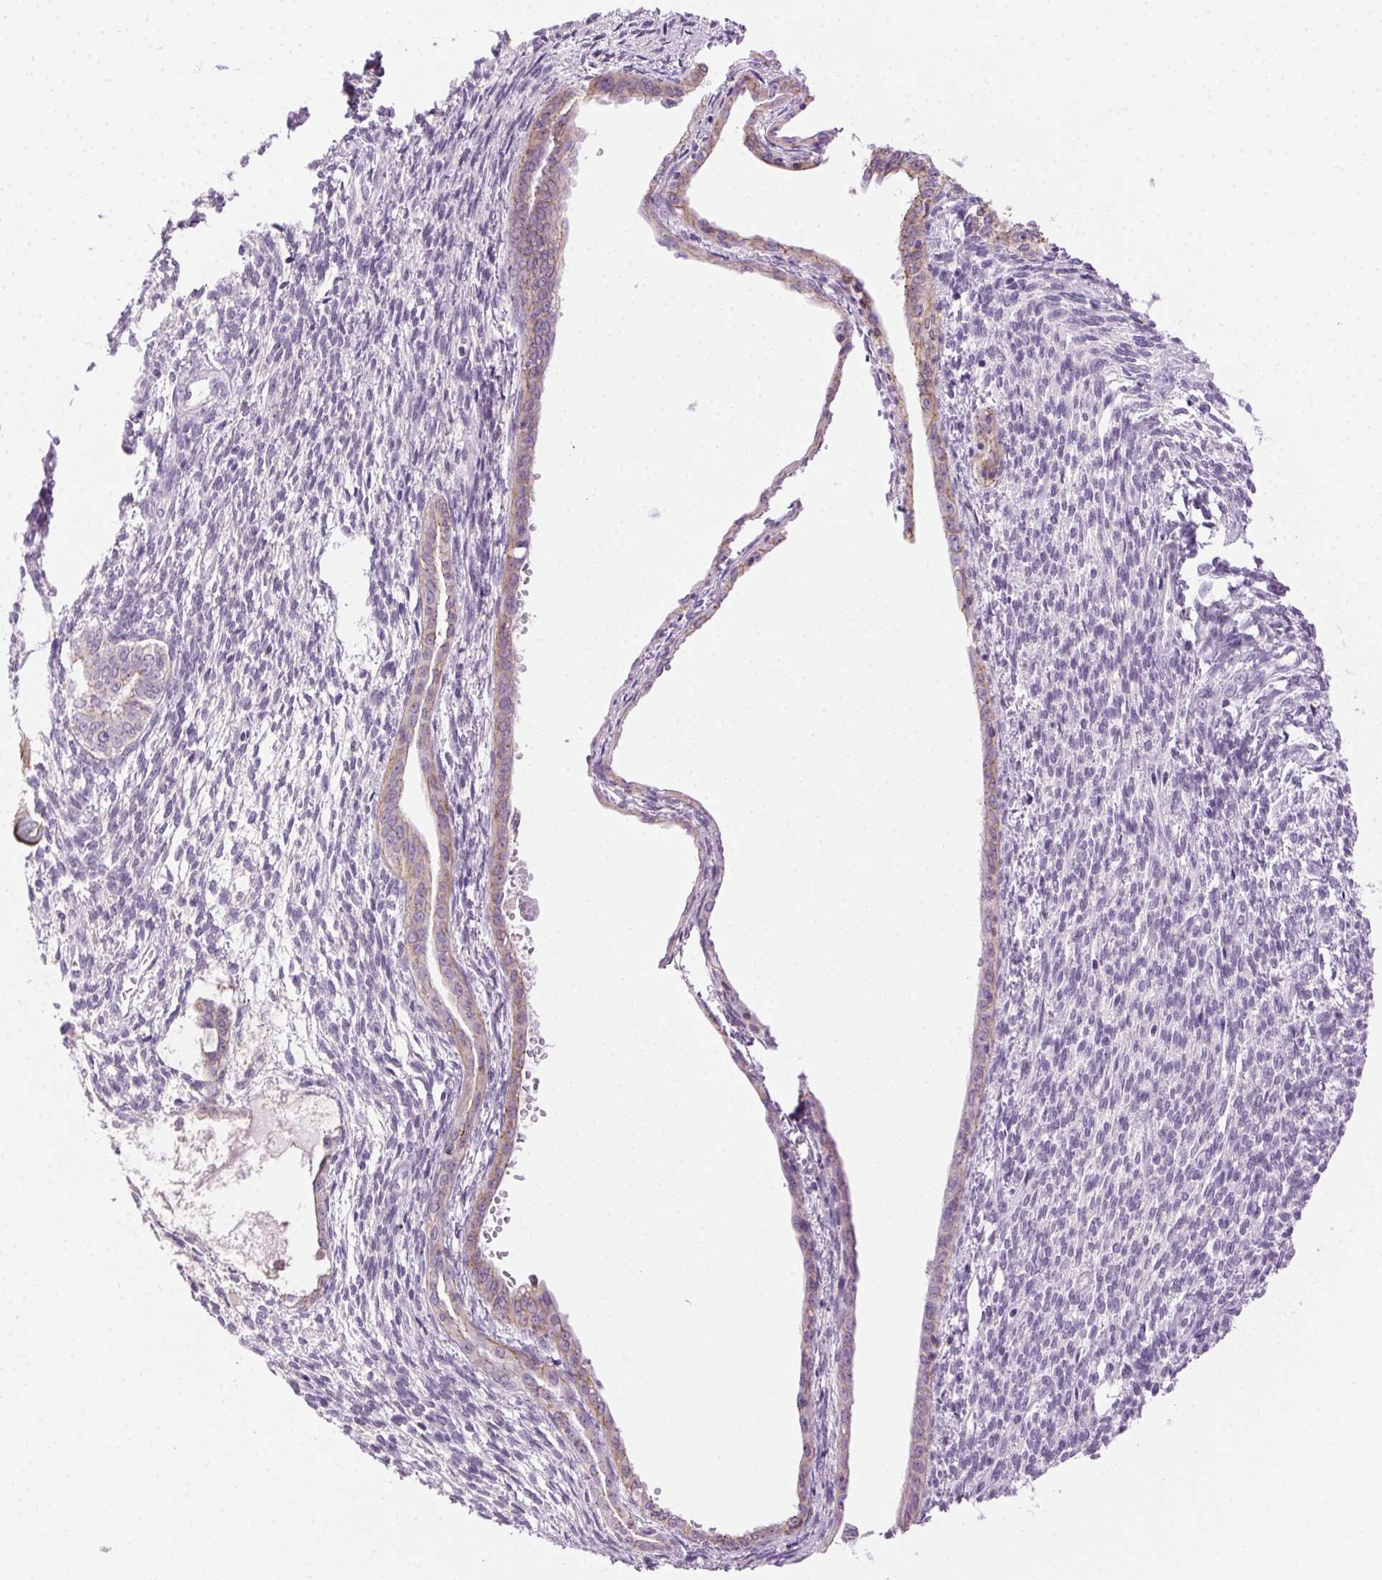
{"staining": {"intensity": "weak", "quantity": "<25%", "location": "cytoplasmic/membranous"}, "tissue": "endometrial cancer", "cell_type": "Tumor cells", "image_type": "cancer", "snomed": [{"axis": "morphology", "description": "Adenocarcinoma, NOS"}, {"axis": "topography", "description": "Endometrium"}], "caption": "Immunohistochemical staining of human endometrial cancer (adenocarcinoma) displays no significant positivity in tumor cells.", "gene": "CLDN10", "patient": {"sex": "female", "age": 86}}